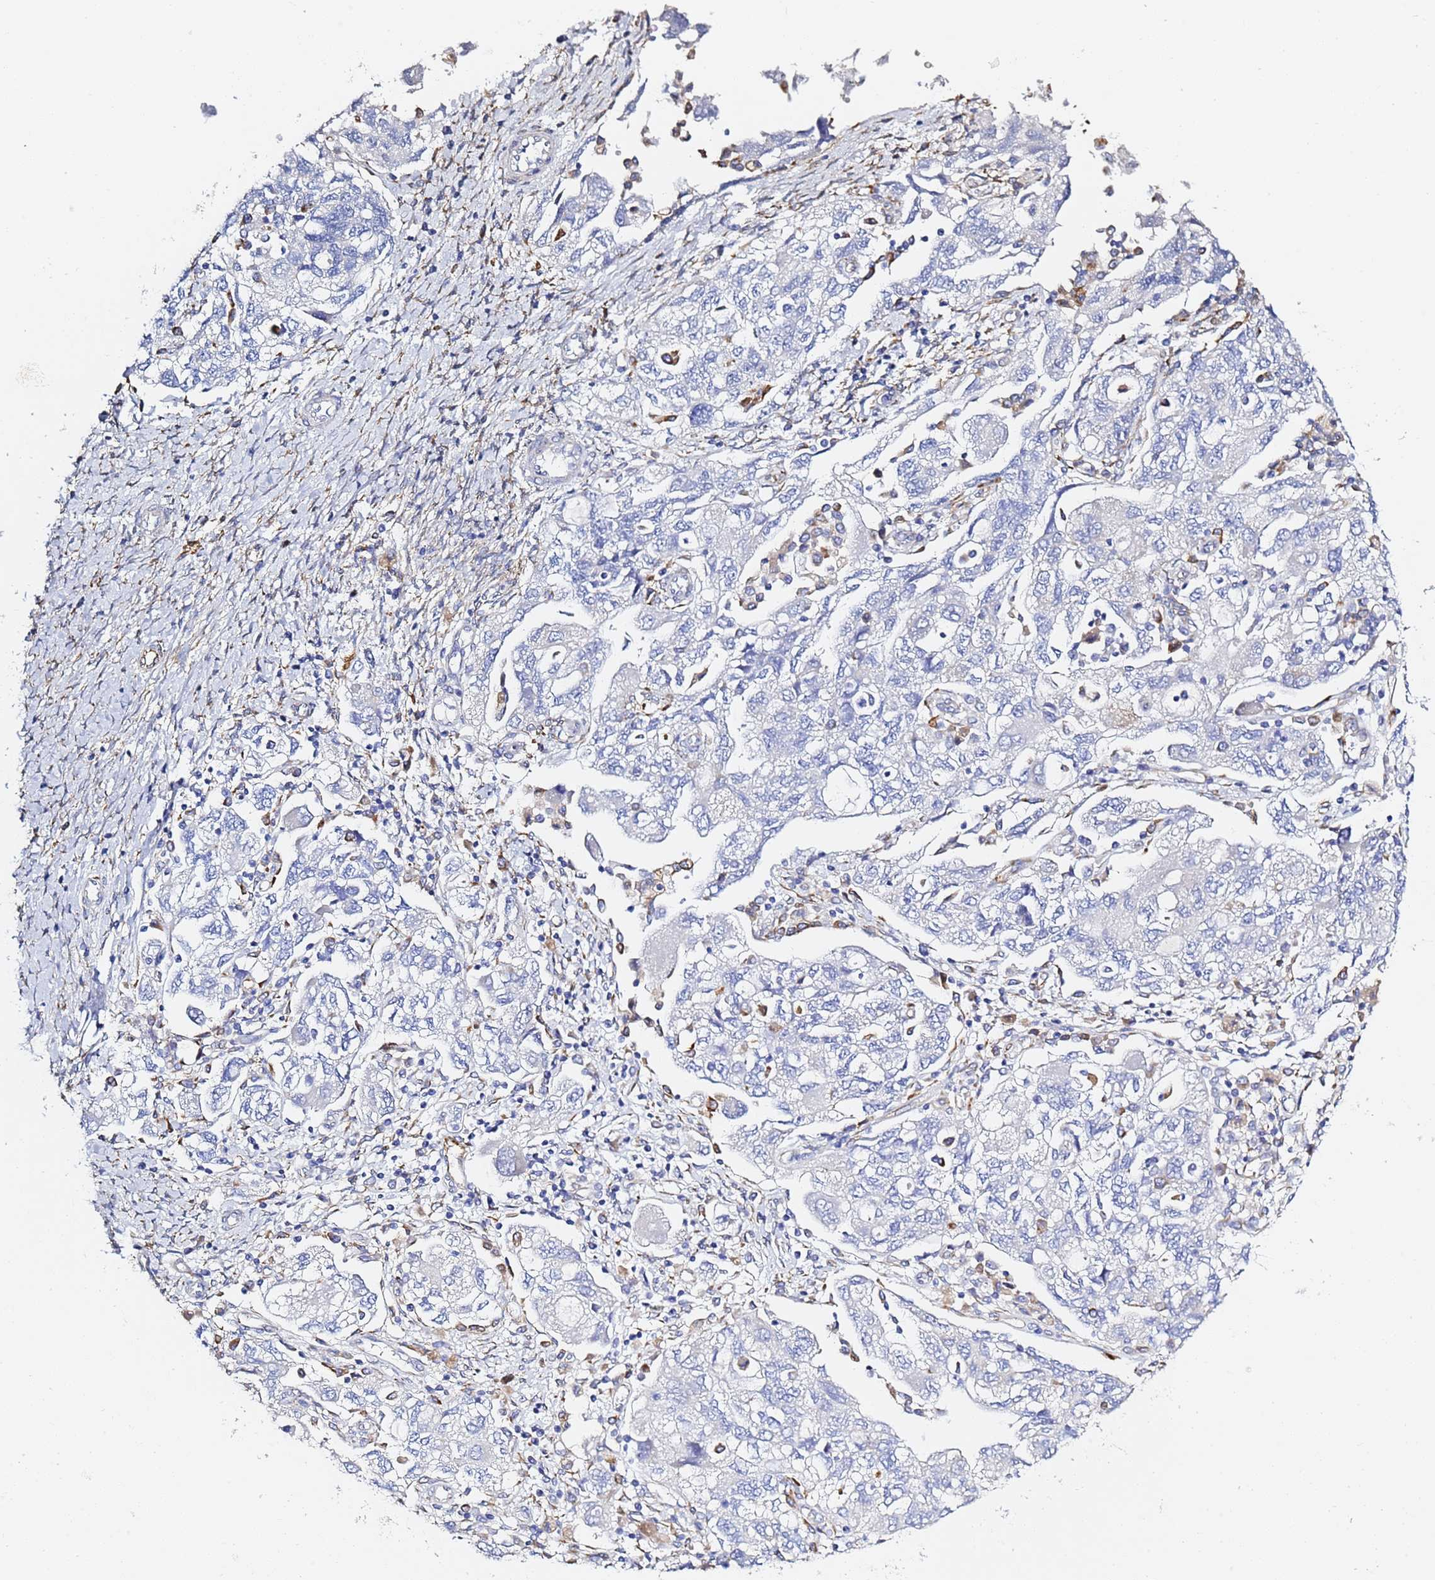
{"staining": {"intensity": "negative", "quantity": "none", "location": "none"}, "tissue": "ovarian cancer", "cell_type": "Tumor cells", "image_type": "cancer", "snomed": [{"axis": "morphology", "description": "Carcinoma, NOS"}, {"axis": "morphology", "description": "Cystadenocarcinoma, serous, NOS"}, {"axis": "topography", "description": "Ovary"}], "caption": "DAB immunohistochemical staining of ovarian cancer (serous cystadenocarcinoma) exhibits no significant staining in tumor cells. Nuclei are stained in blue.", "gene": "GDAP2", "patient": {"sex": "female", "age": 69}}